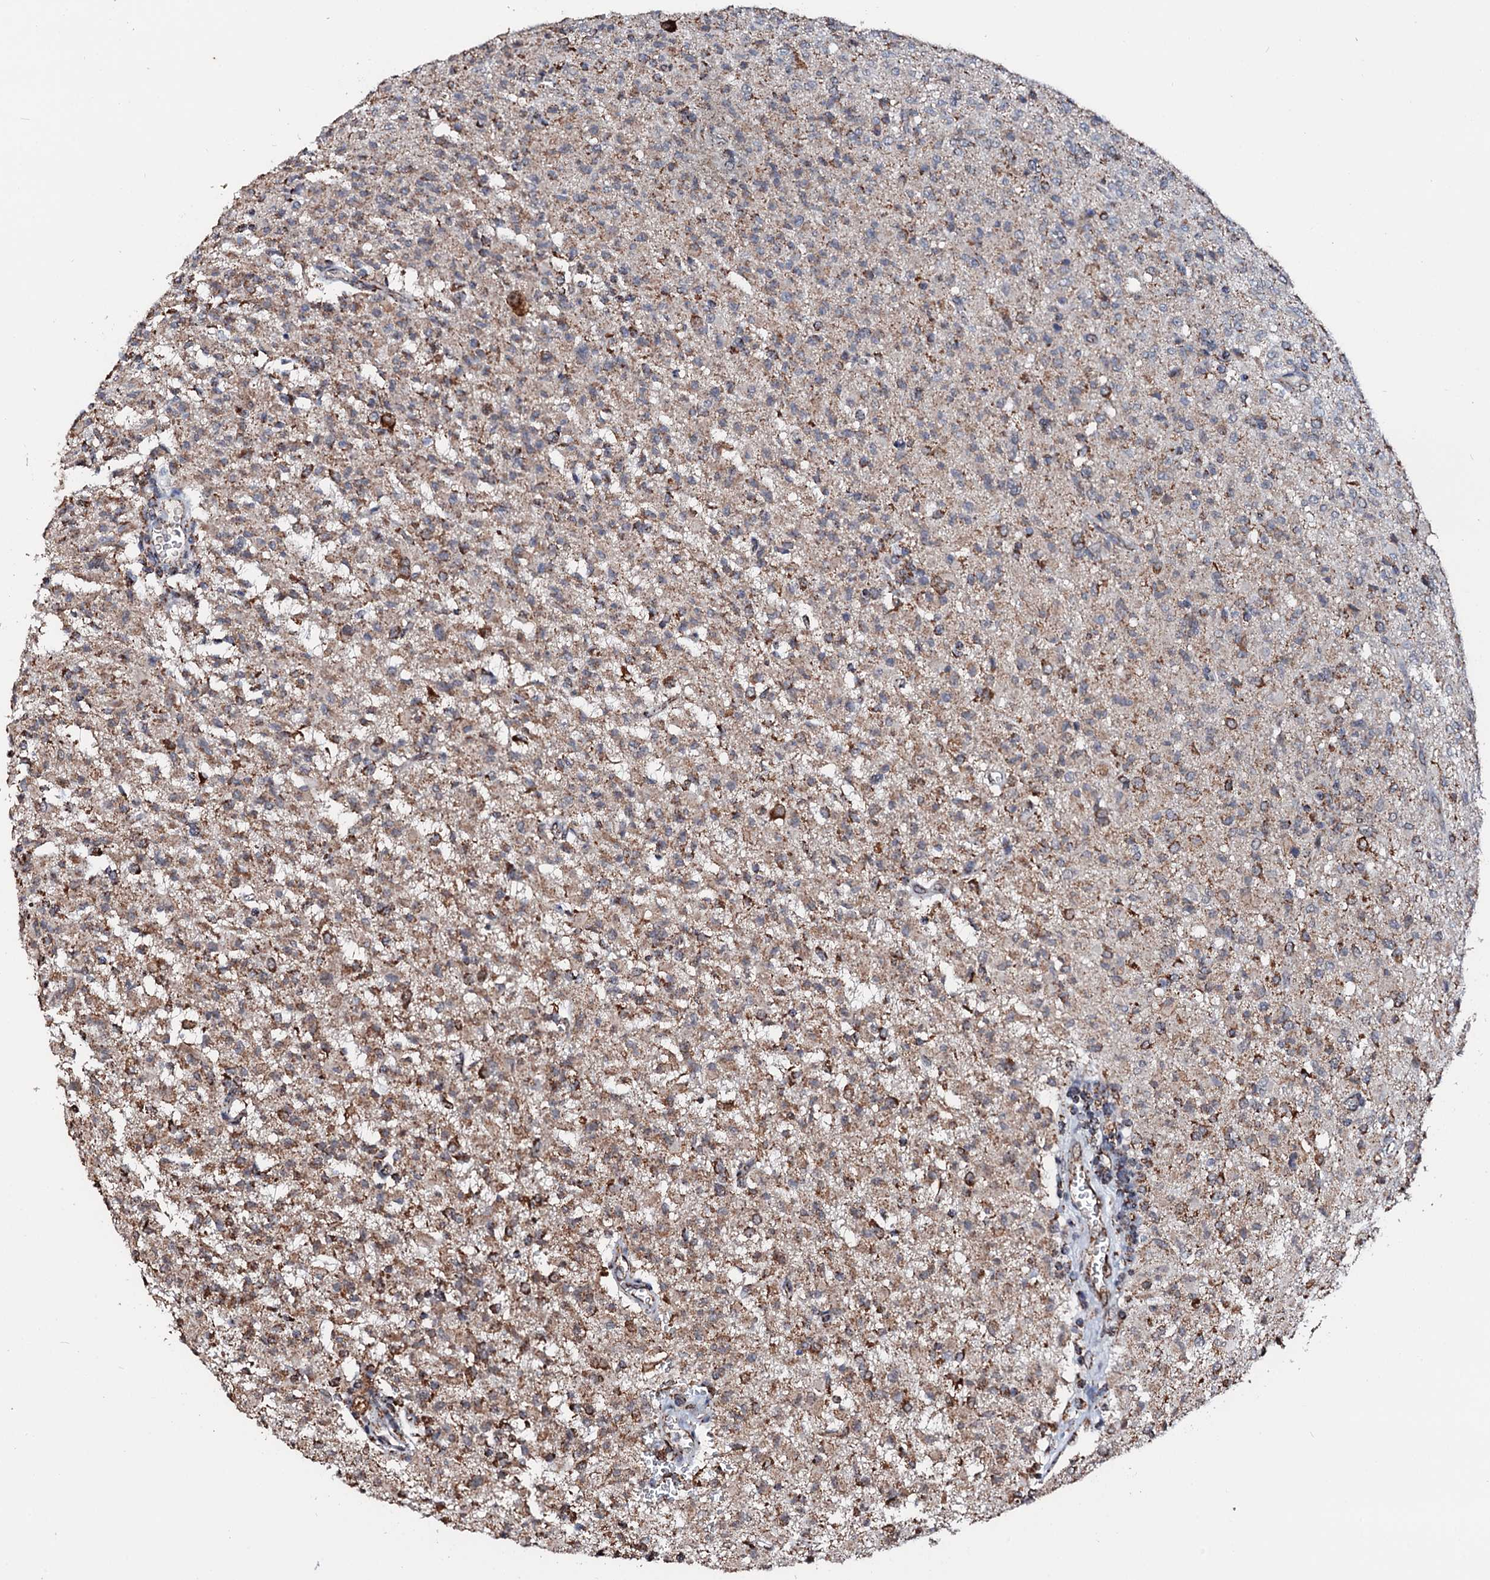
{"staining": {"intensity": "moderate", "quantity": "<25%", "location": "cytoplasmic/membranous"}, "tissue": "glioma", "cell_type": "Tumor cells", "image_type": "cancer", "snomed": [{"axis": "morphology", "description": "Glioma, malignant, High grade"}, {"axis": "topography", "description": "Brain"}], "caption": "There is low levels of moderate cytoplasmic/membranous expression in tumor cells of malignant high-grade glioma, as demonstrated by immunohistochemical staining (brown color).", "gene": "SECISBP2L", "patient": {"sex": "female", "age": 57}}